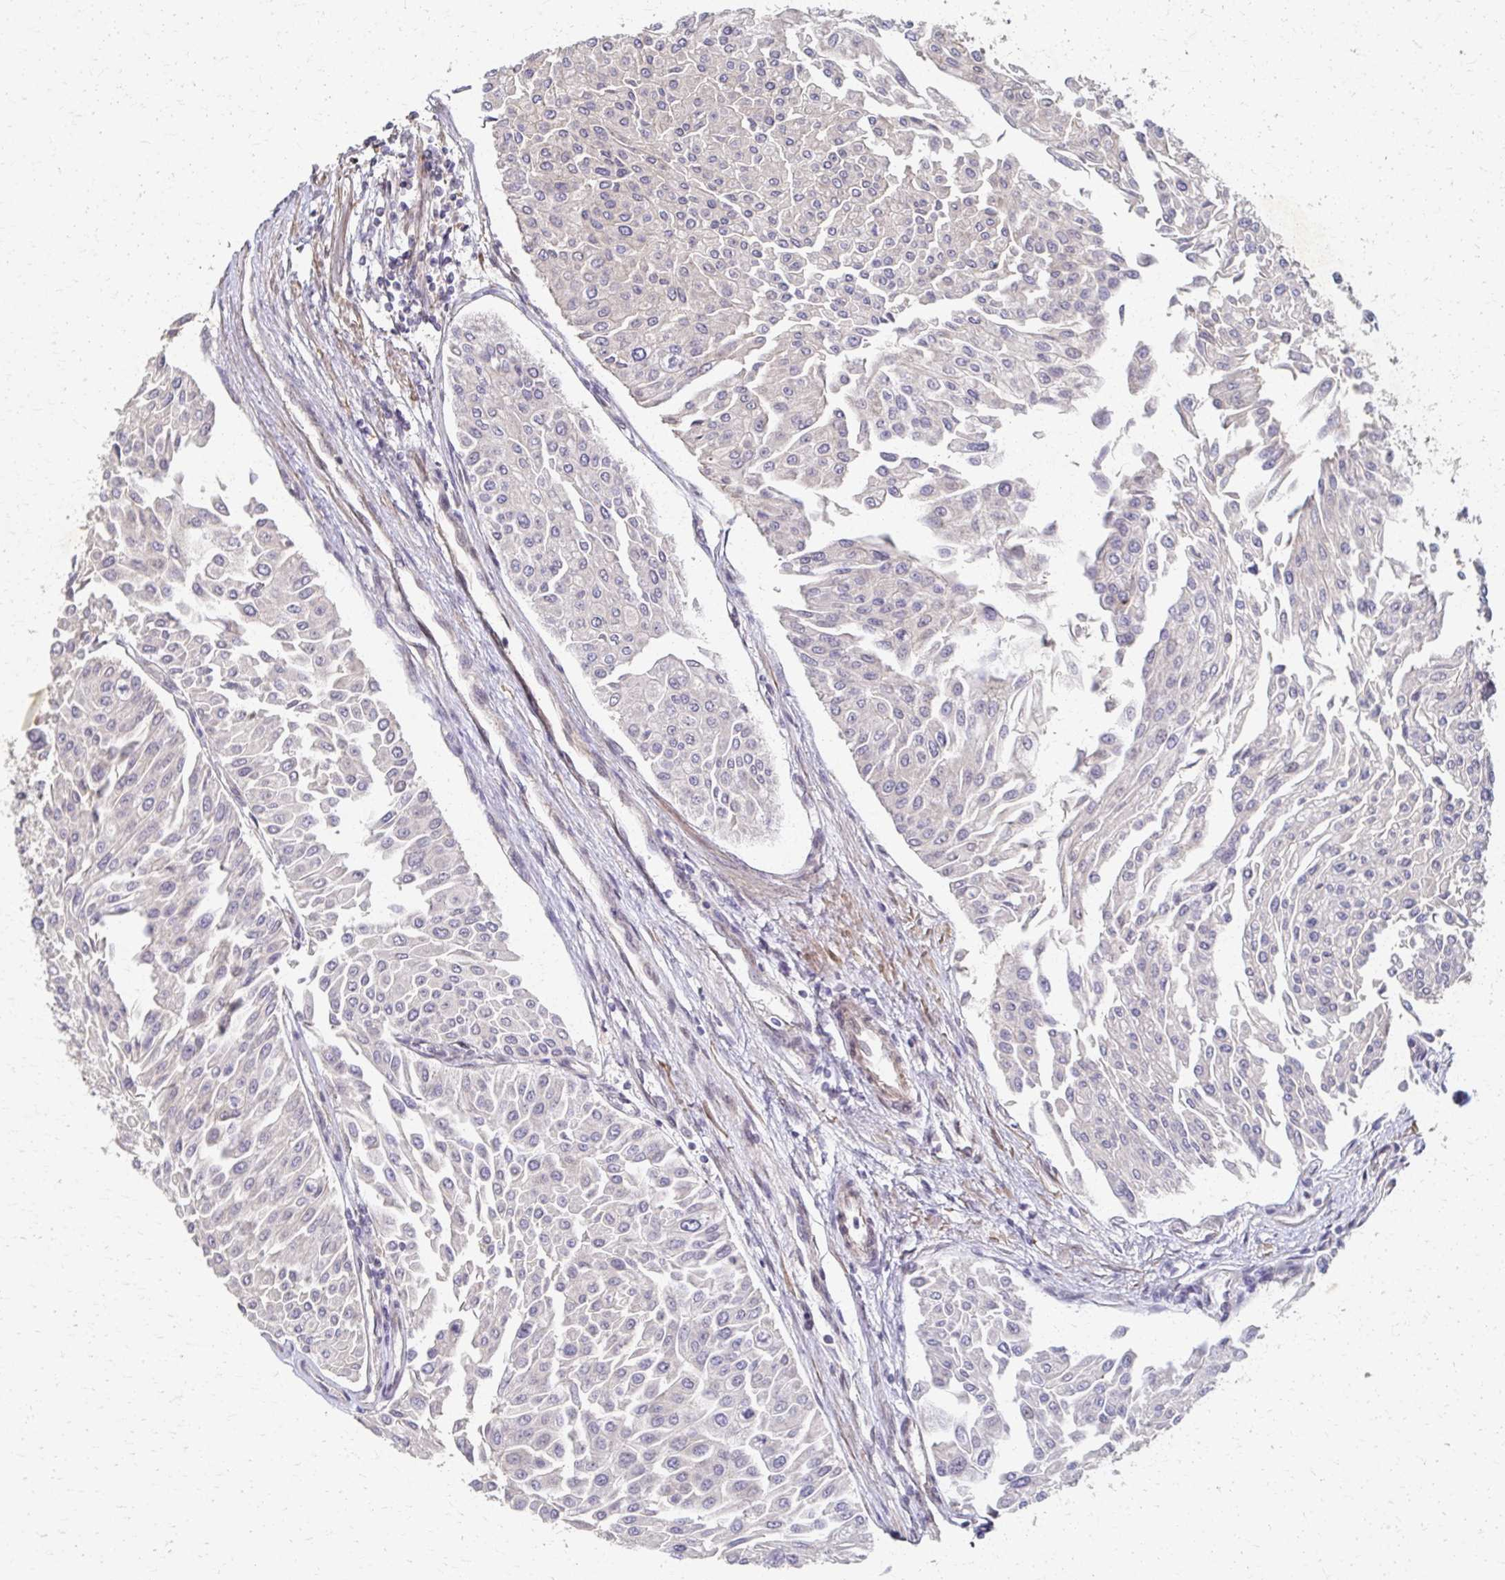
{"staining": {"intensity": "negative", "quantity": "none", "location": "none"}, "tissue": "urothelial cancer", "cell_type": "Tumor cells", "image_type": "cancer", "snomed": [{"axis": "morphology", "description": "Urothelial carcinoma, NOS"}, {"axis": "topography", "description": "Urinary bladder"}], "caption": "IHC image of urothelial cancer stained for a protein (brown), which demonstrates no positivity in tumor cells.", "gene": "EOLA2", "patient": {"sex": "male", "age": 67}}